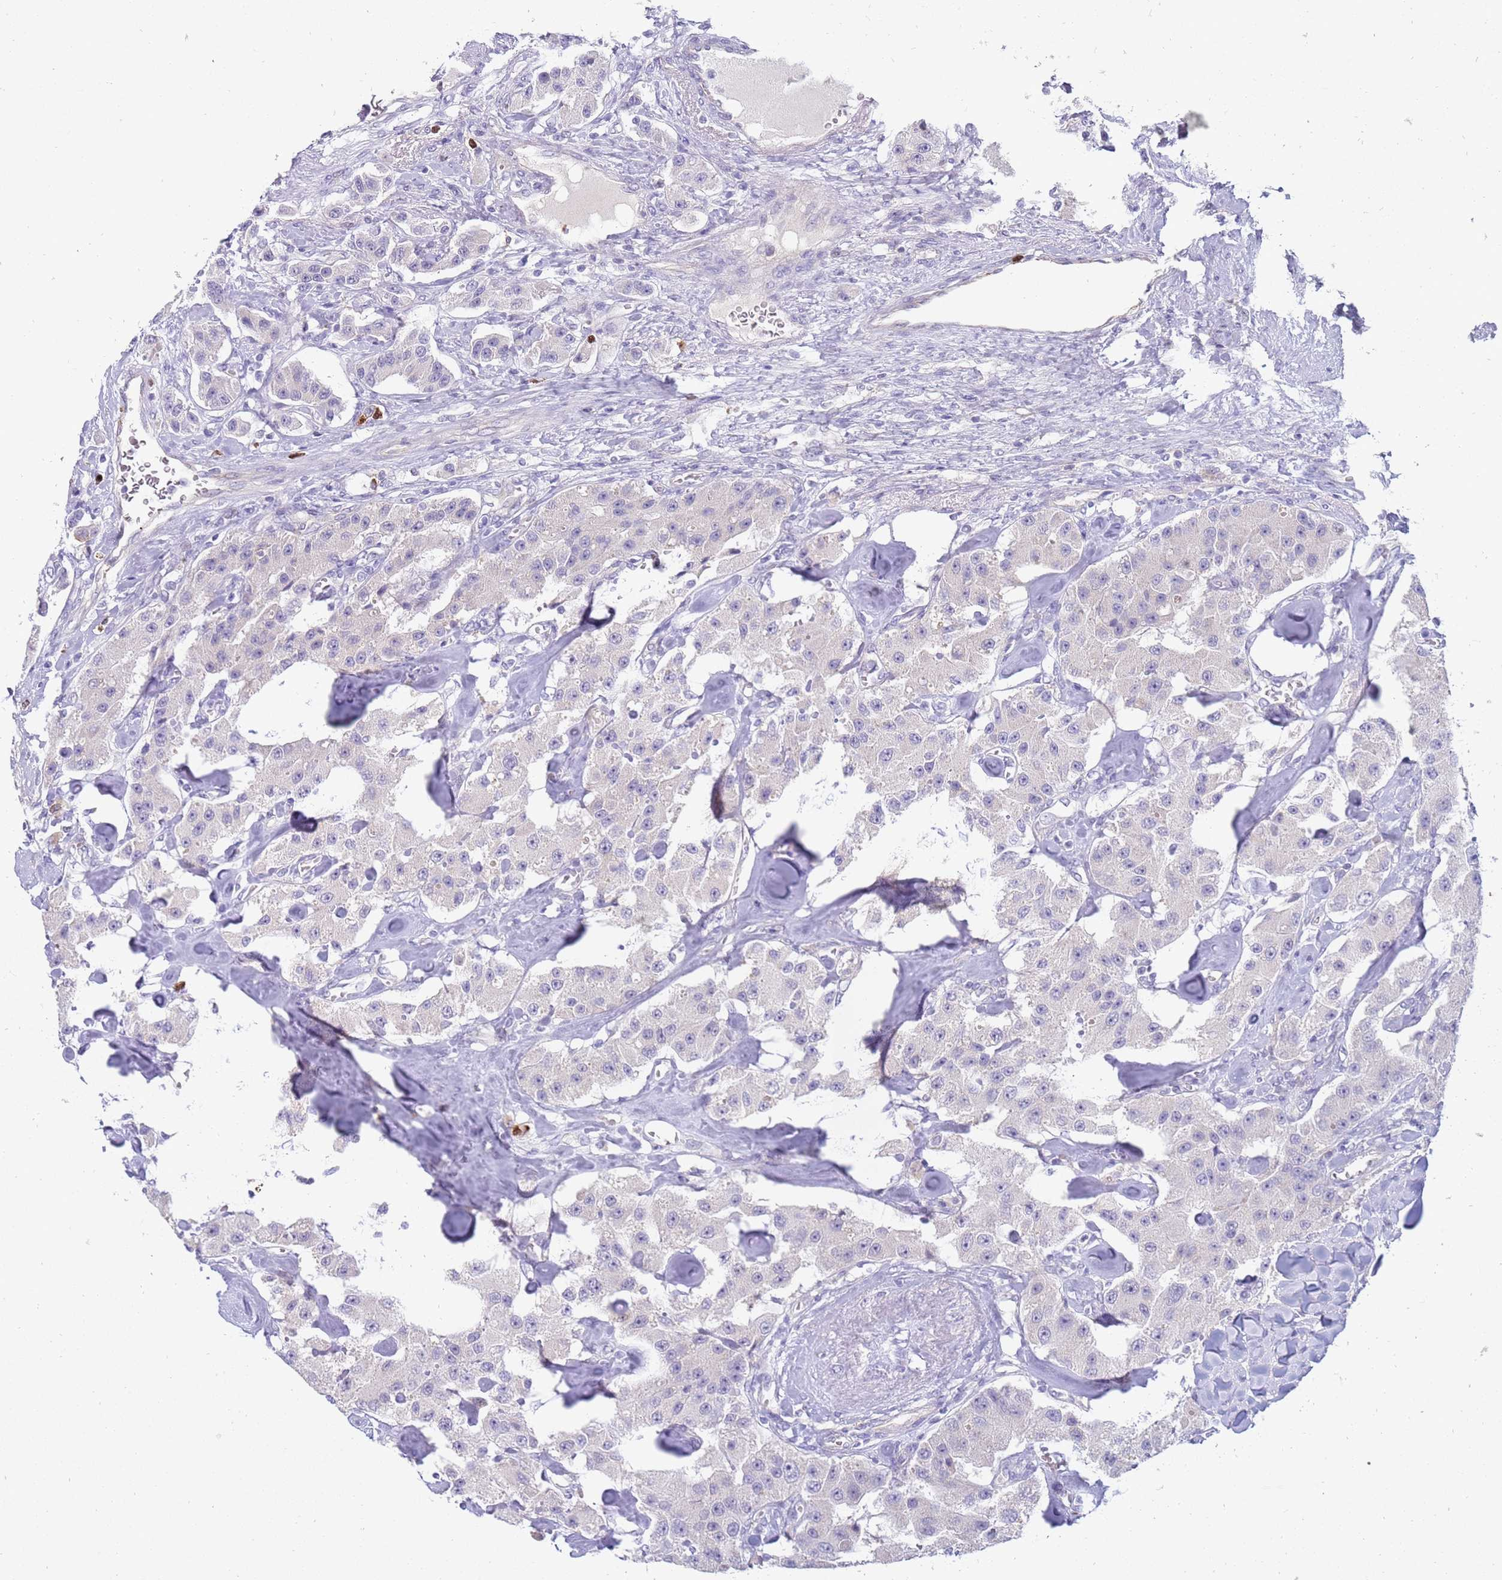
{"staining": {"intensity": "negative", "quantity": "none", "location": "none"}, "tissue": "carcinoid", "cell_type": "Tumor cells", "image_type": "cancer", "snomed": [{"axis": "morphology", "description": "Carcinoid, malignant, NOS"}, {"axis": "topography", "description": "Pancreas"}], "caption": "Immunohistochemistry micrograph of neoplastic tissue: carcinoid stained with DAB reveals no significant protein staining in tumor cells.", "gene": "STK25", "patient": {"sex": "male", "age": 41}}